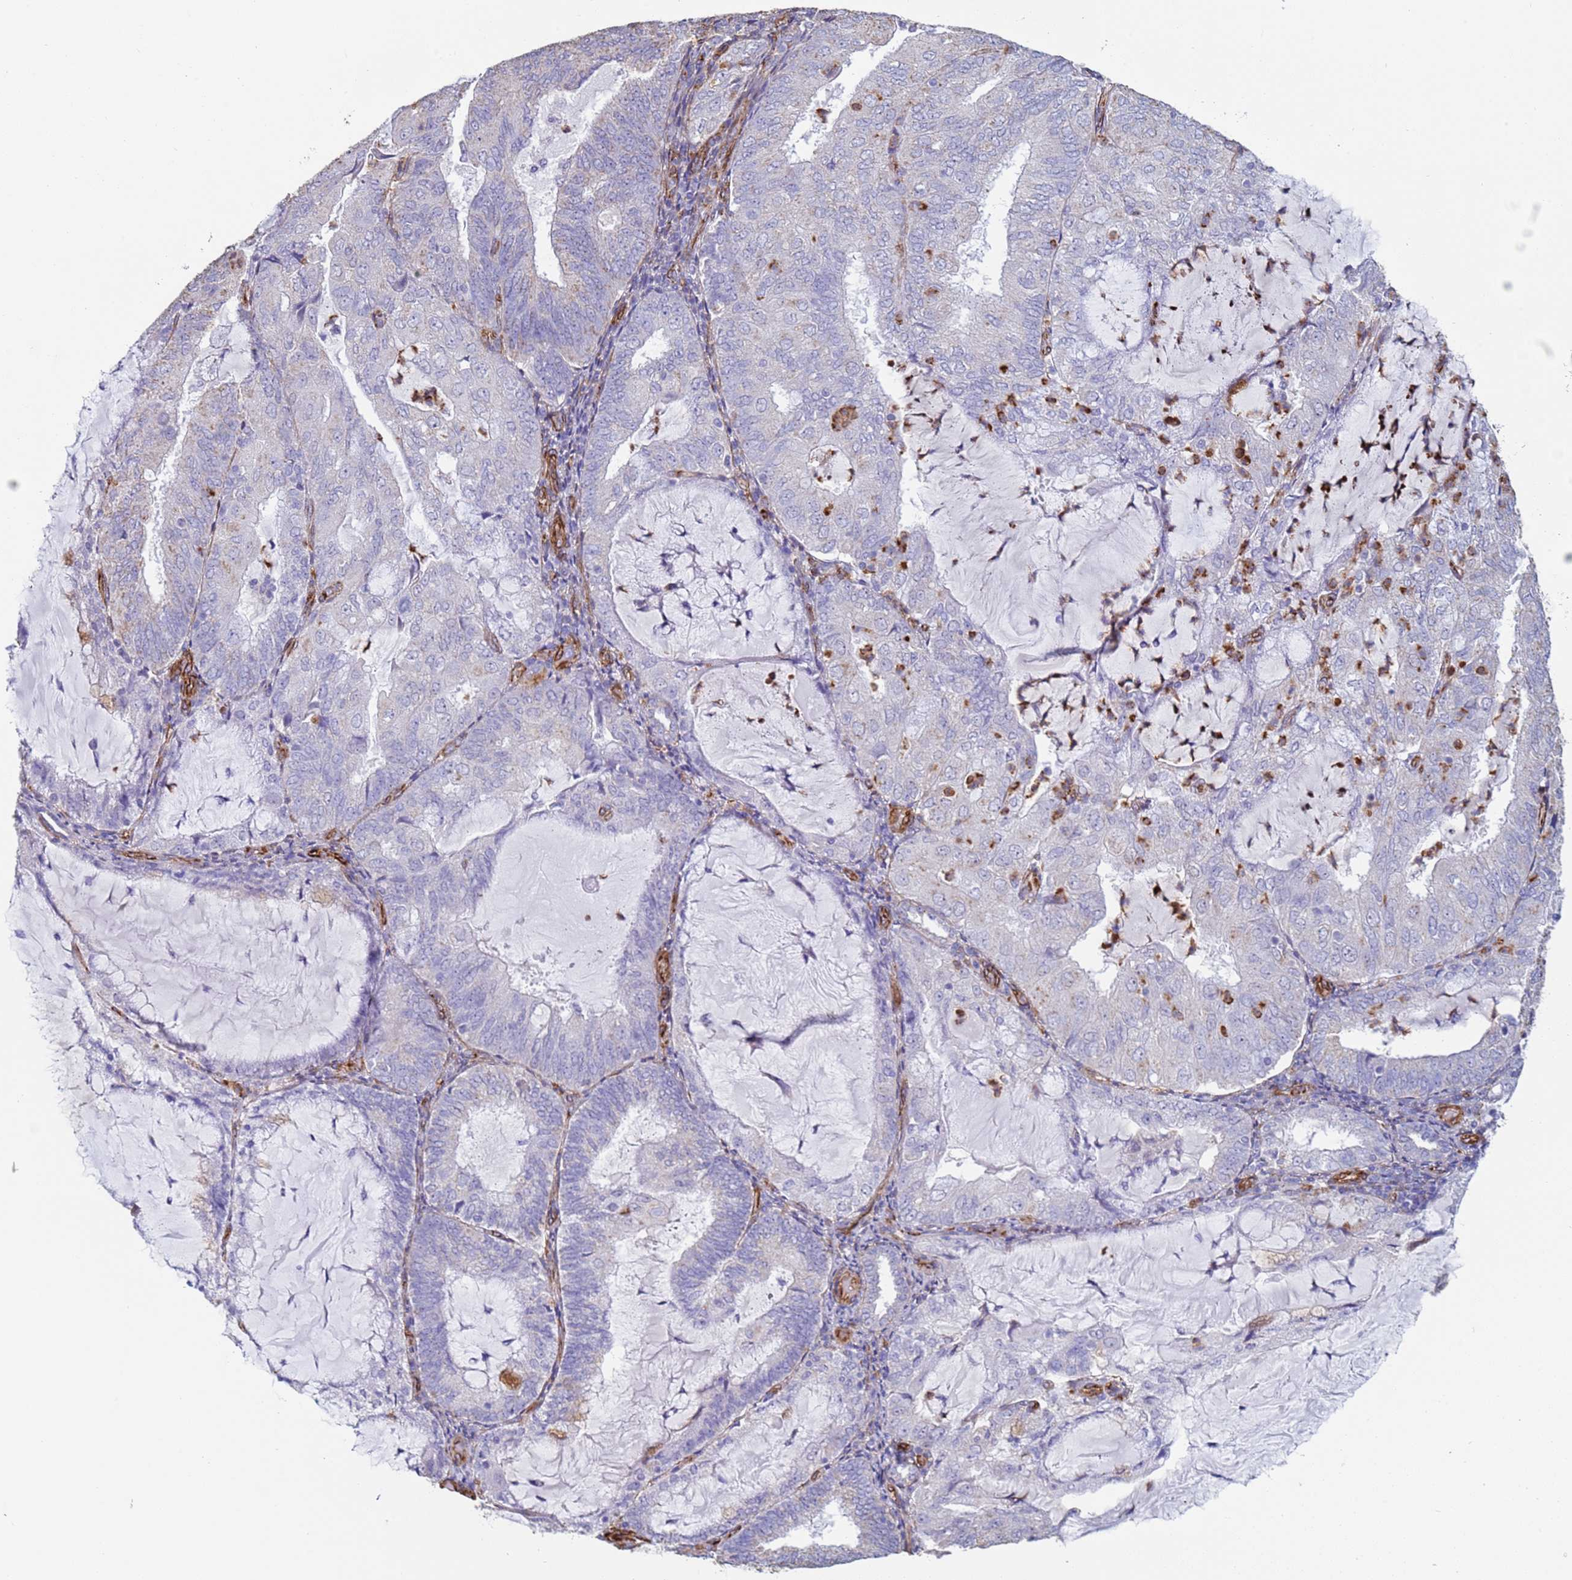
{"staining": {"intensity": "moderate", "quantity": "<25%", "location": "cytoplasmic/membranous"}, "tissue": "endometrial cancer", "cell_type": "Tumor cells", "image_type": "cancer", "snomed": [{"axis": "morphology", "description": "Adenocarcinoma, NOS"}, {"axis": "topography", "description": "Endometrium"}], "caption": "Human endometrial cancer stained with a brown dye shows moderate cytoplasmic/membranous positive expression in approximately <25% of tumor cells.", "gene": "GASK1A", "patient": {"sex": "female", "age": 81}}